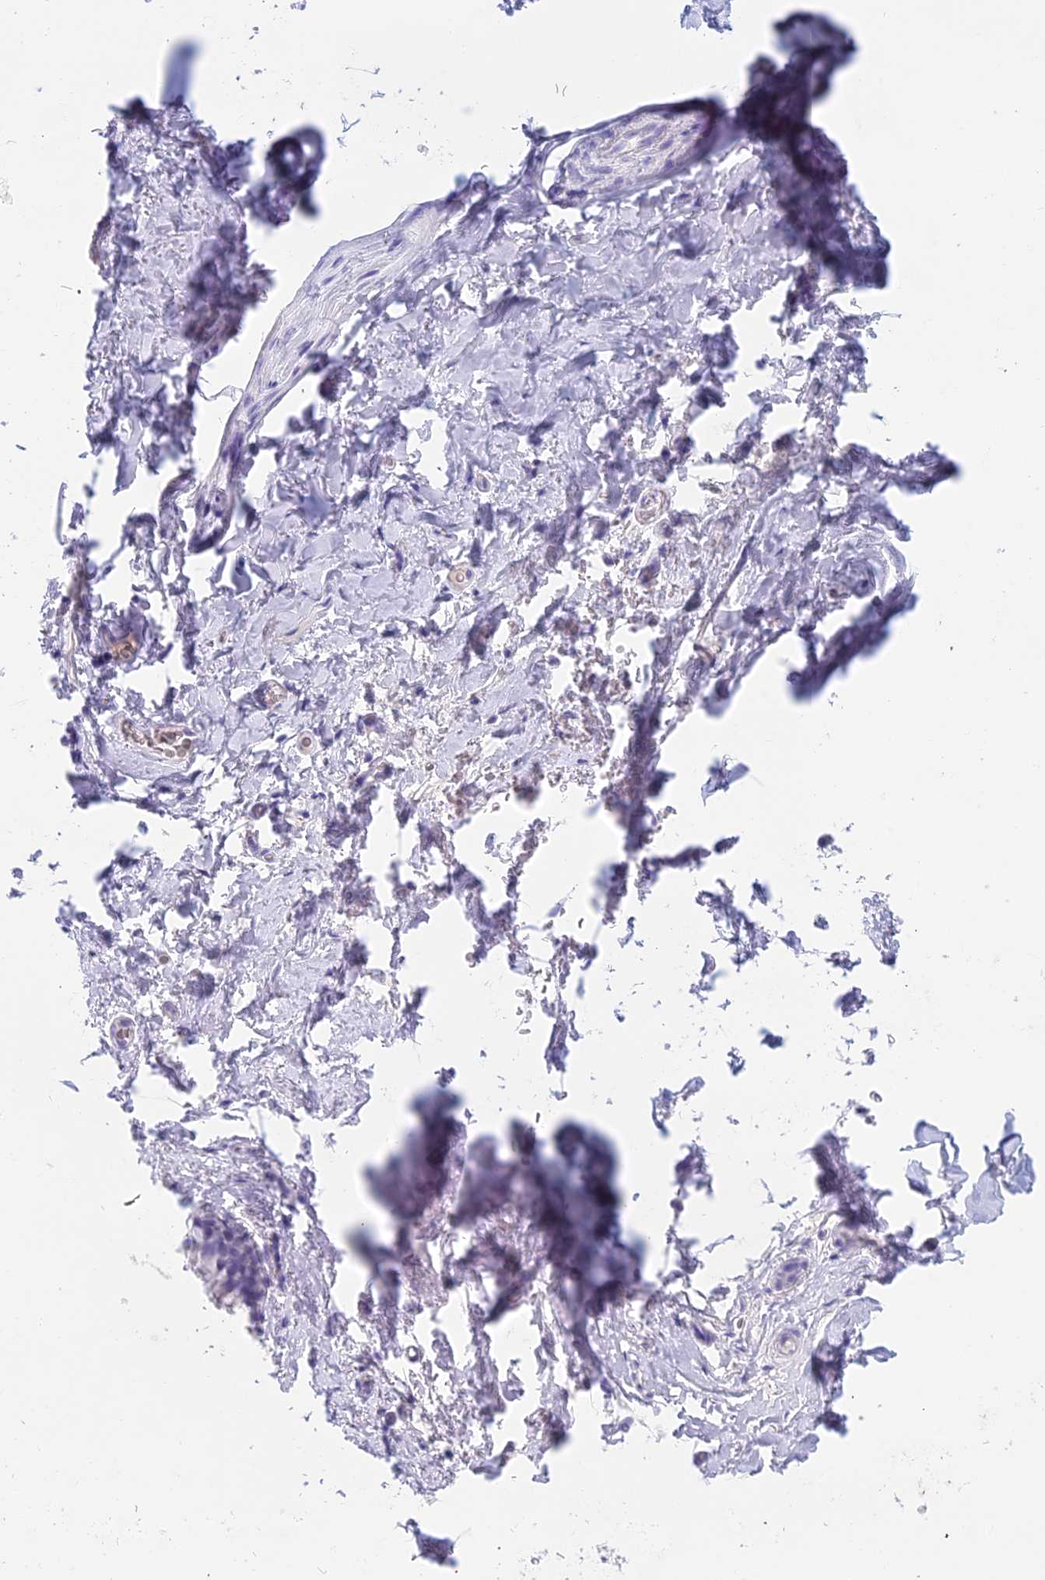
{"staining": {"intensity": "negative", "quantity": "none", "location": "none"}, "tissue": "adipose tissue", "cell_type": "Adipocytes", "image_type": "normal", "snomed": [{"axis": "morphology", "description": "Normal tissue, NOS"}, {"axis": "topography", "description": "Lymph node"}, {"axis": "topography", "description": "Bronchus"}], "caption": "IHC micrograph of normal adipose tissue: adipose tissue stained with DAB demonstrates no significant protein expression in adipocytes. Nuclei are stained in blue.", "gene": "TMEM161B", "patient": {"sex": "male", "age": 63}}